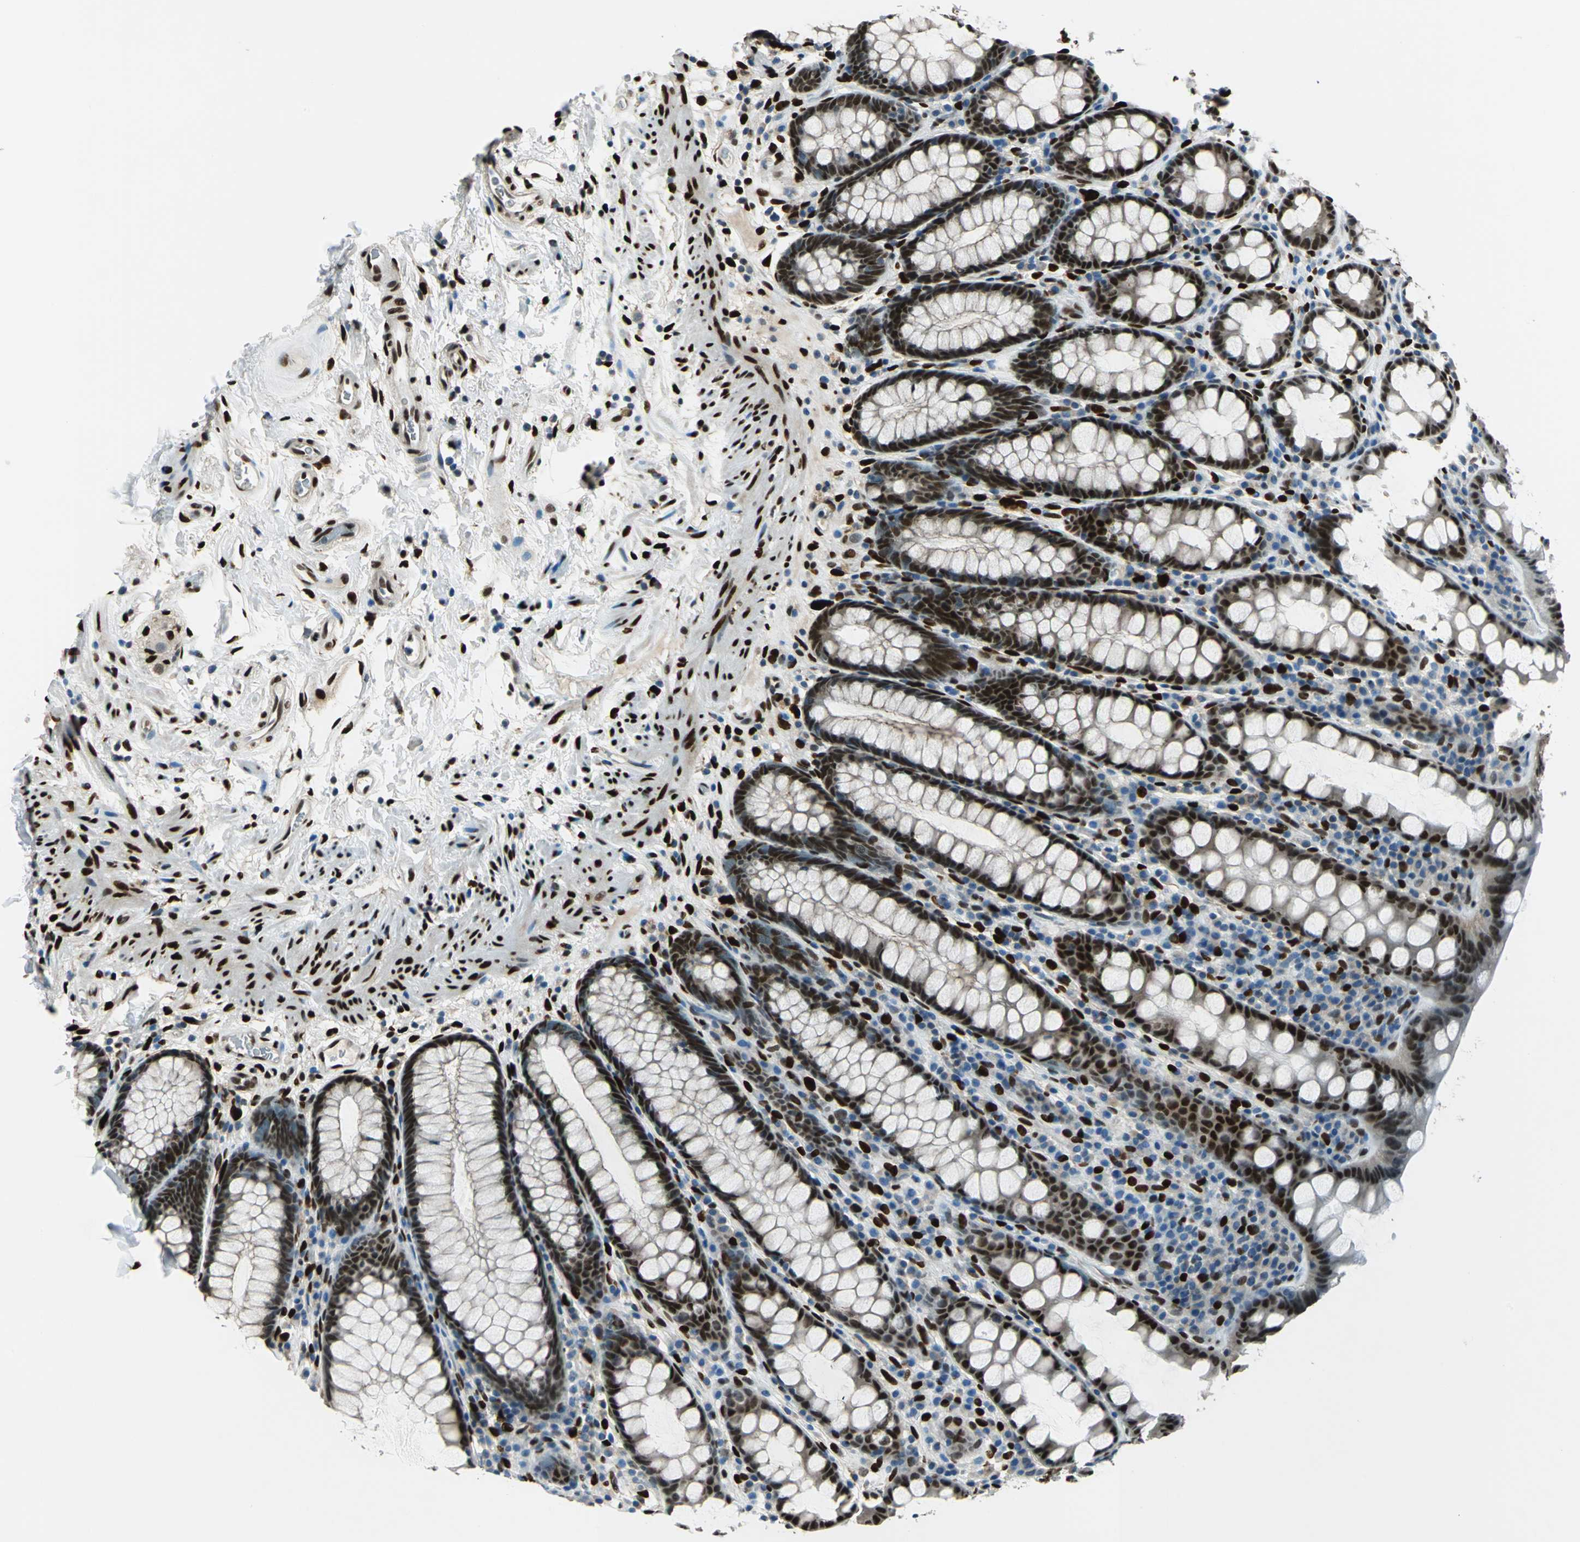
{"staining": {"intensity": "strong", "quantity": ">75%", "location": "nuclear"}, "tissue": "rectum", "cell_type": "Glandular cells", "image_type": "normal", "snomed": [{"axis": "morphology", "description": "Normal tissue, NOS"}, {"axis": "topography", "description": "Rectum"}], "caption": "High-magnification brightfield microscopy of benign rectum stained with DAB (brown) and counterstained with hematoxylin (blue). glandular cells exhibit strong nuclear positivity is identified in approximately>75% of cells.", "gene": "NFIA", "patient": {"sex": "male", "age": 92}}